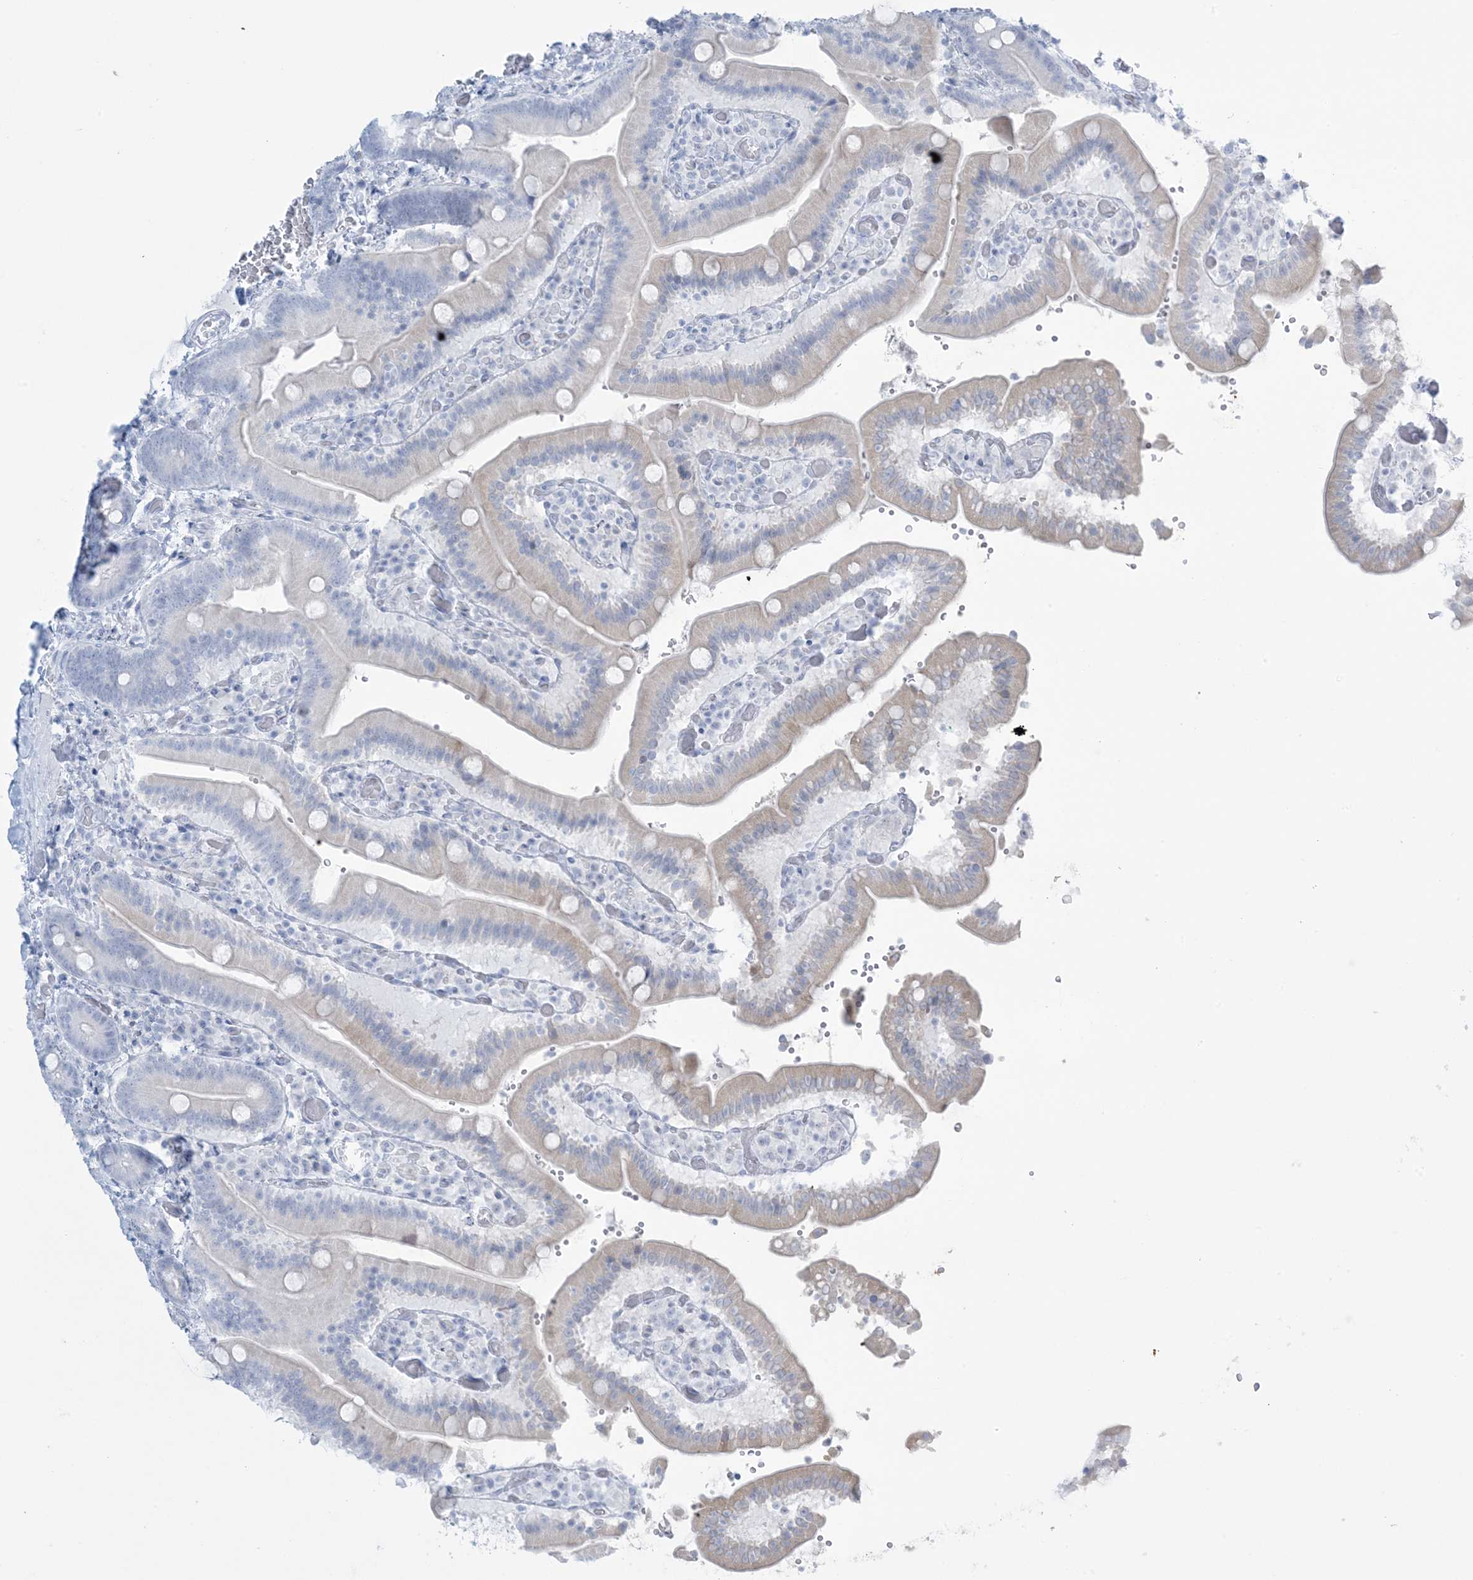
{"staining": {"intensity": "negative", "quantity": "none", "location": "none"}, "tissue": "duodenum", "cell_type": "Glandular cells", "image_type": "normal", "snomed": [{"axis": "morphology", "description": "Normal tissue, NOS"}, {"axis": "topography", "description": "Duodenum"}], "caption": "Immunohistochemistry histopathology image of unremarkable human duodenum stained for a protein (brown), which reveals no staining in glandular cells. The staining was performed using DAB to visualize the protein expression in brown, while the nuclei were stained in blue with hematoxylin (Magnification: 20x).", "gene": "AGXT", "patient": {"sex": "female", "age": 62}}